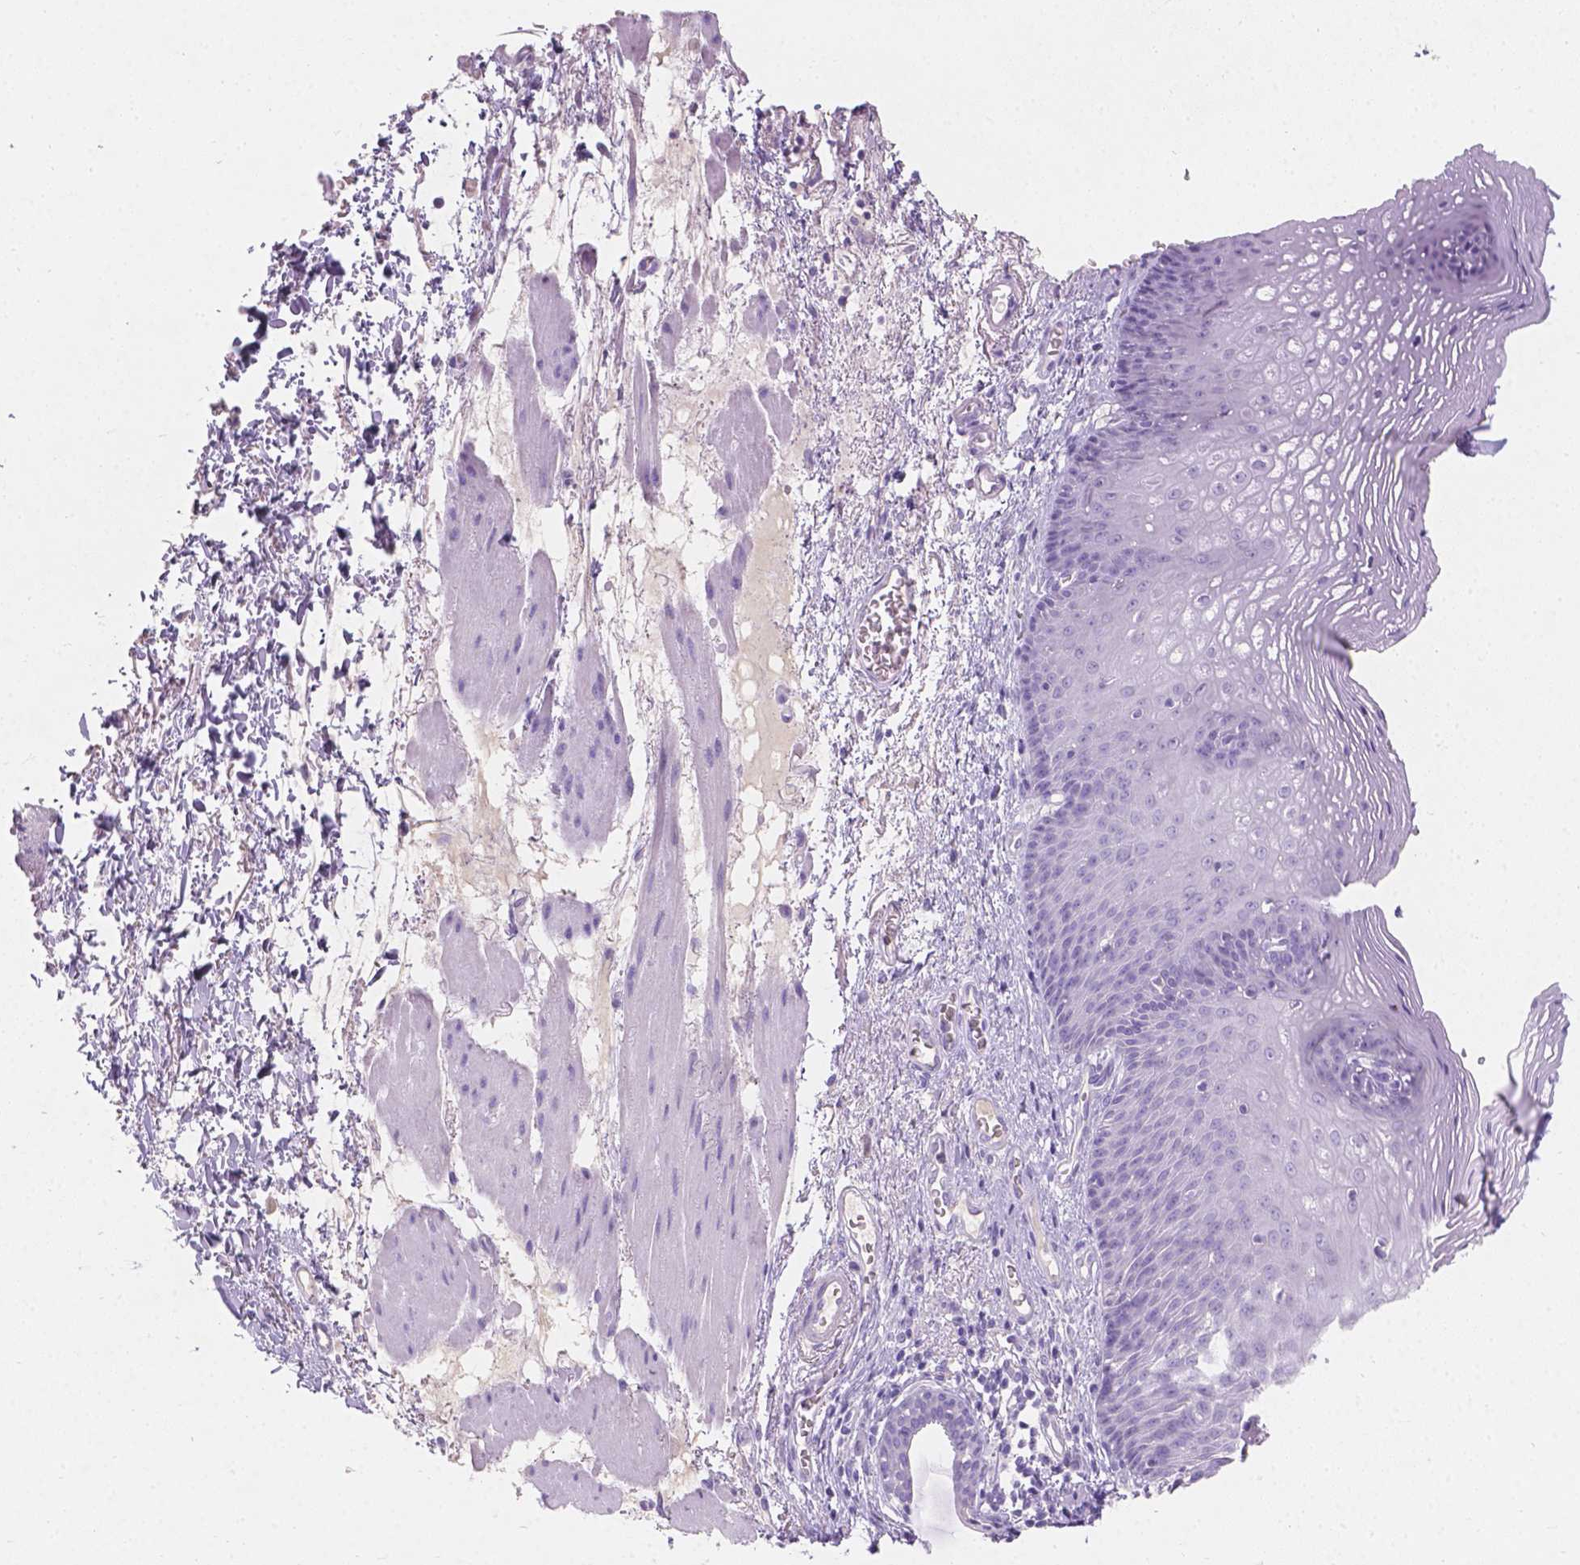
{"staining": {"intensity": "negative", "quantity": "none", "location": "none"}, "tissue": "esophagus", "cell_type": "Squamous epithelial cells", "image_type": "normal", "snomed": [{"axis": "morphology", "description": "Normal tissue, NOS"}, {"axis": "topography", "description": "Esophagus"}], "caption": "An image of esophagus stained for a protein shows no brown staining in squamous epithelial cells. The staining was performed using DAB (3,3'-diaminobenzidine) to visualize the protein expression in brown, while the nuclei were stained in blue with hematoxylin (Magnification: 20x).", "gene": "GAL3ST2", "patient": {"sex": "male", "age": 76}}